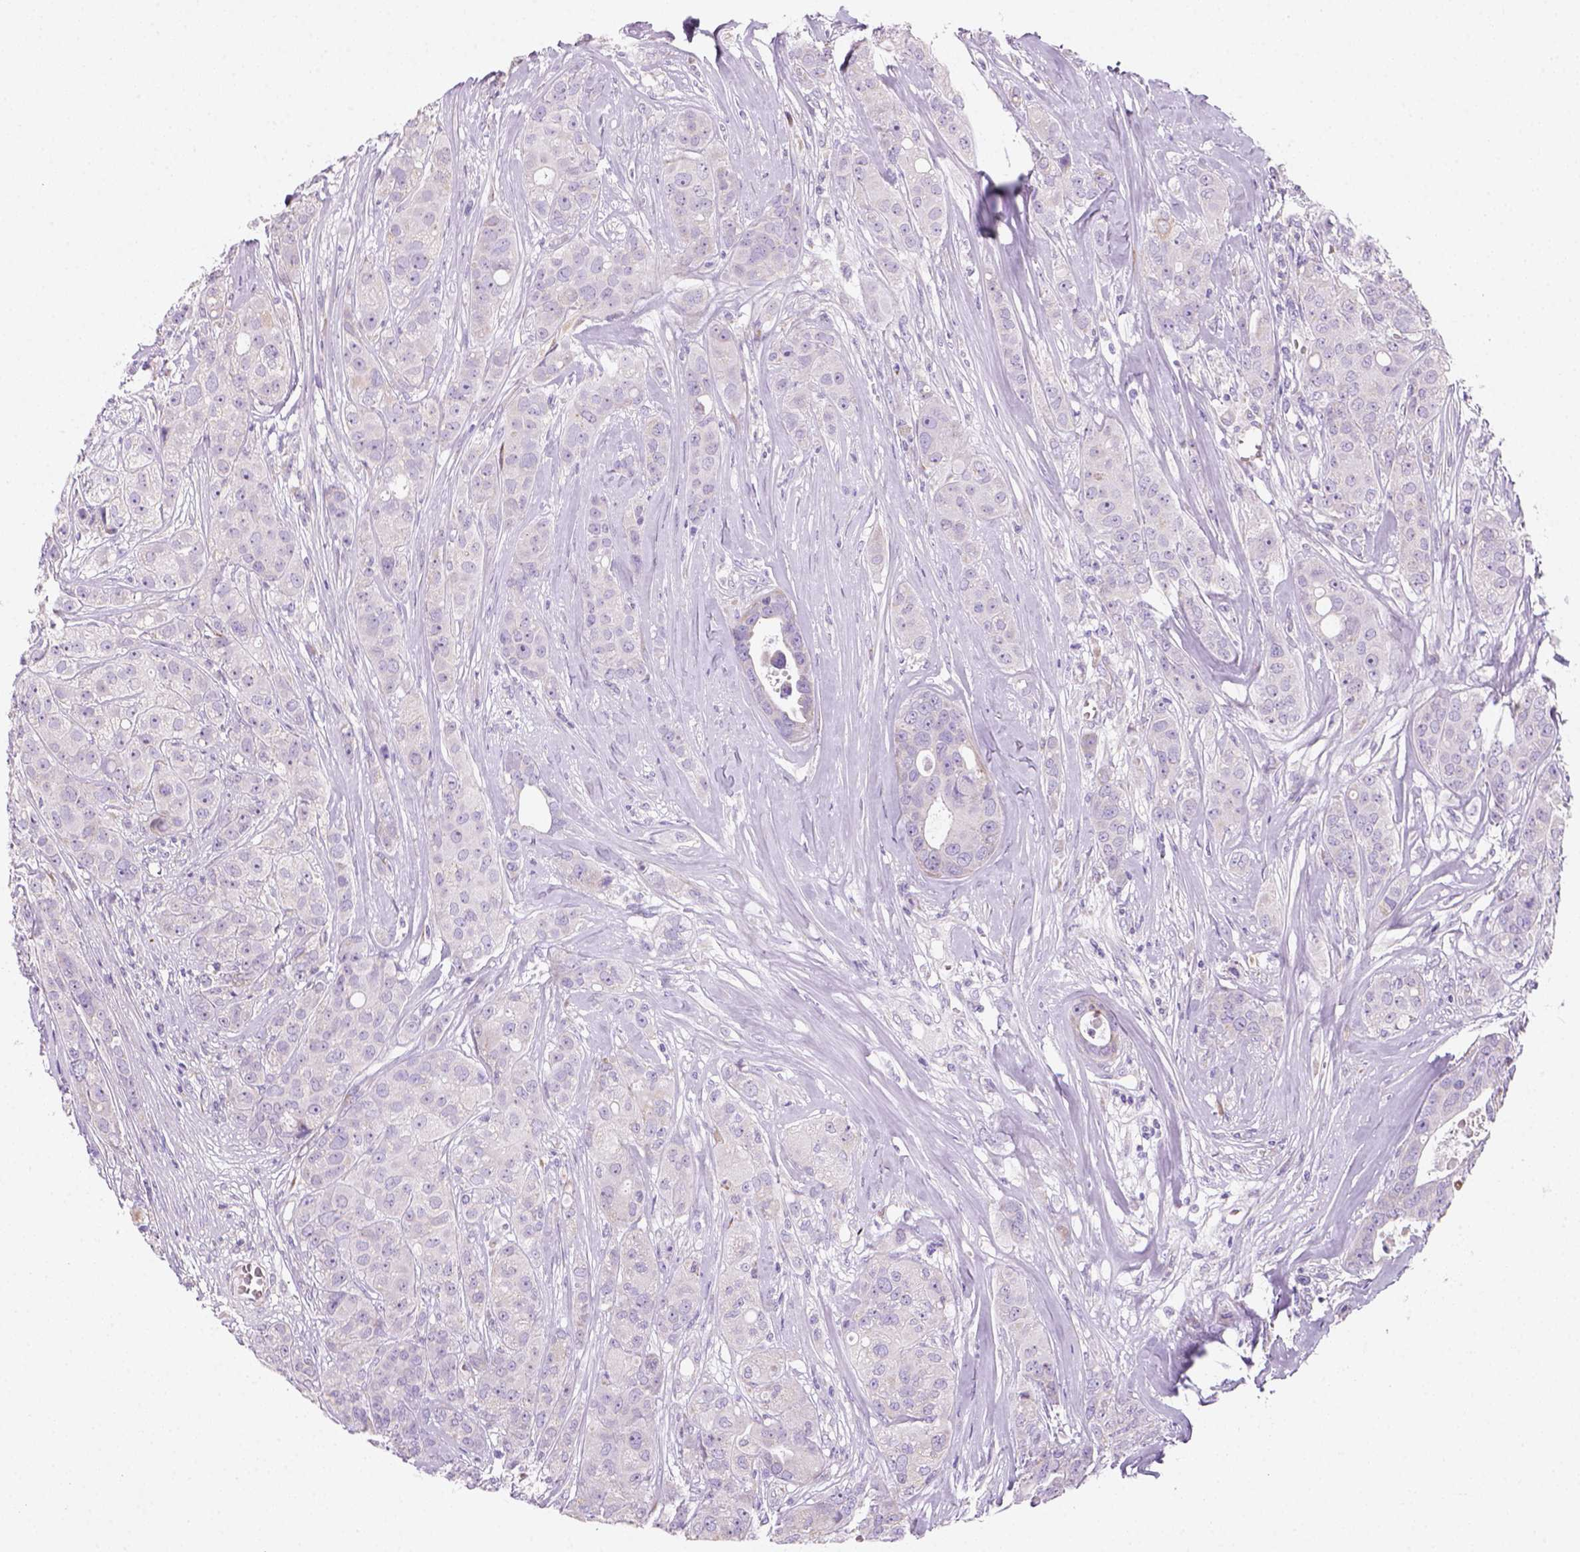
{"staining": {"intensity": "negative", "quantity": "none", "location": "none"}, "tissue": "breast cancer", "cell_type": "Tumor cells", "image_type": "cancer", "snomed": [{"axis": "morphology", "description": "Duct carcinoma"}, {"axis": "topography", "description": "Breast"}], "caption": "Tumor cells show no significant protein positivity in breast cancer (intraductal carcinoma). (Immunohistochemistry, brightfield microscopy, high magnification).", "gene": "CES2", "patient": {"sex": "female", "age": 43}}